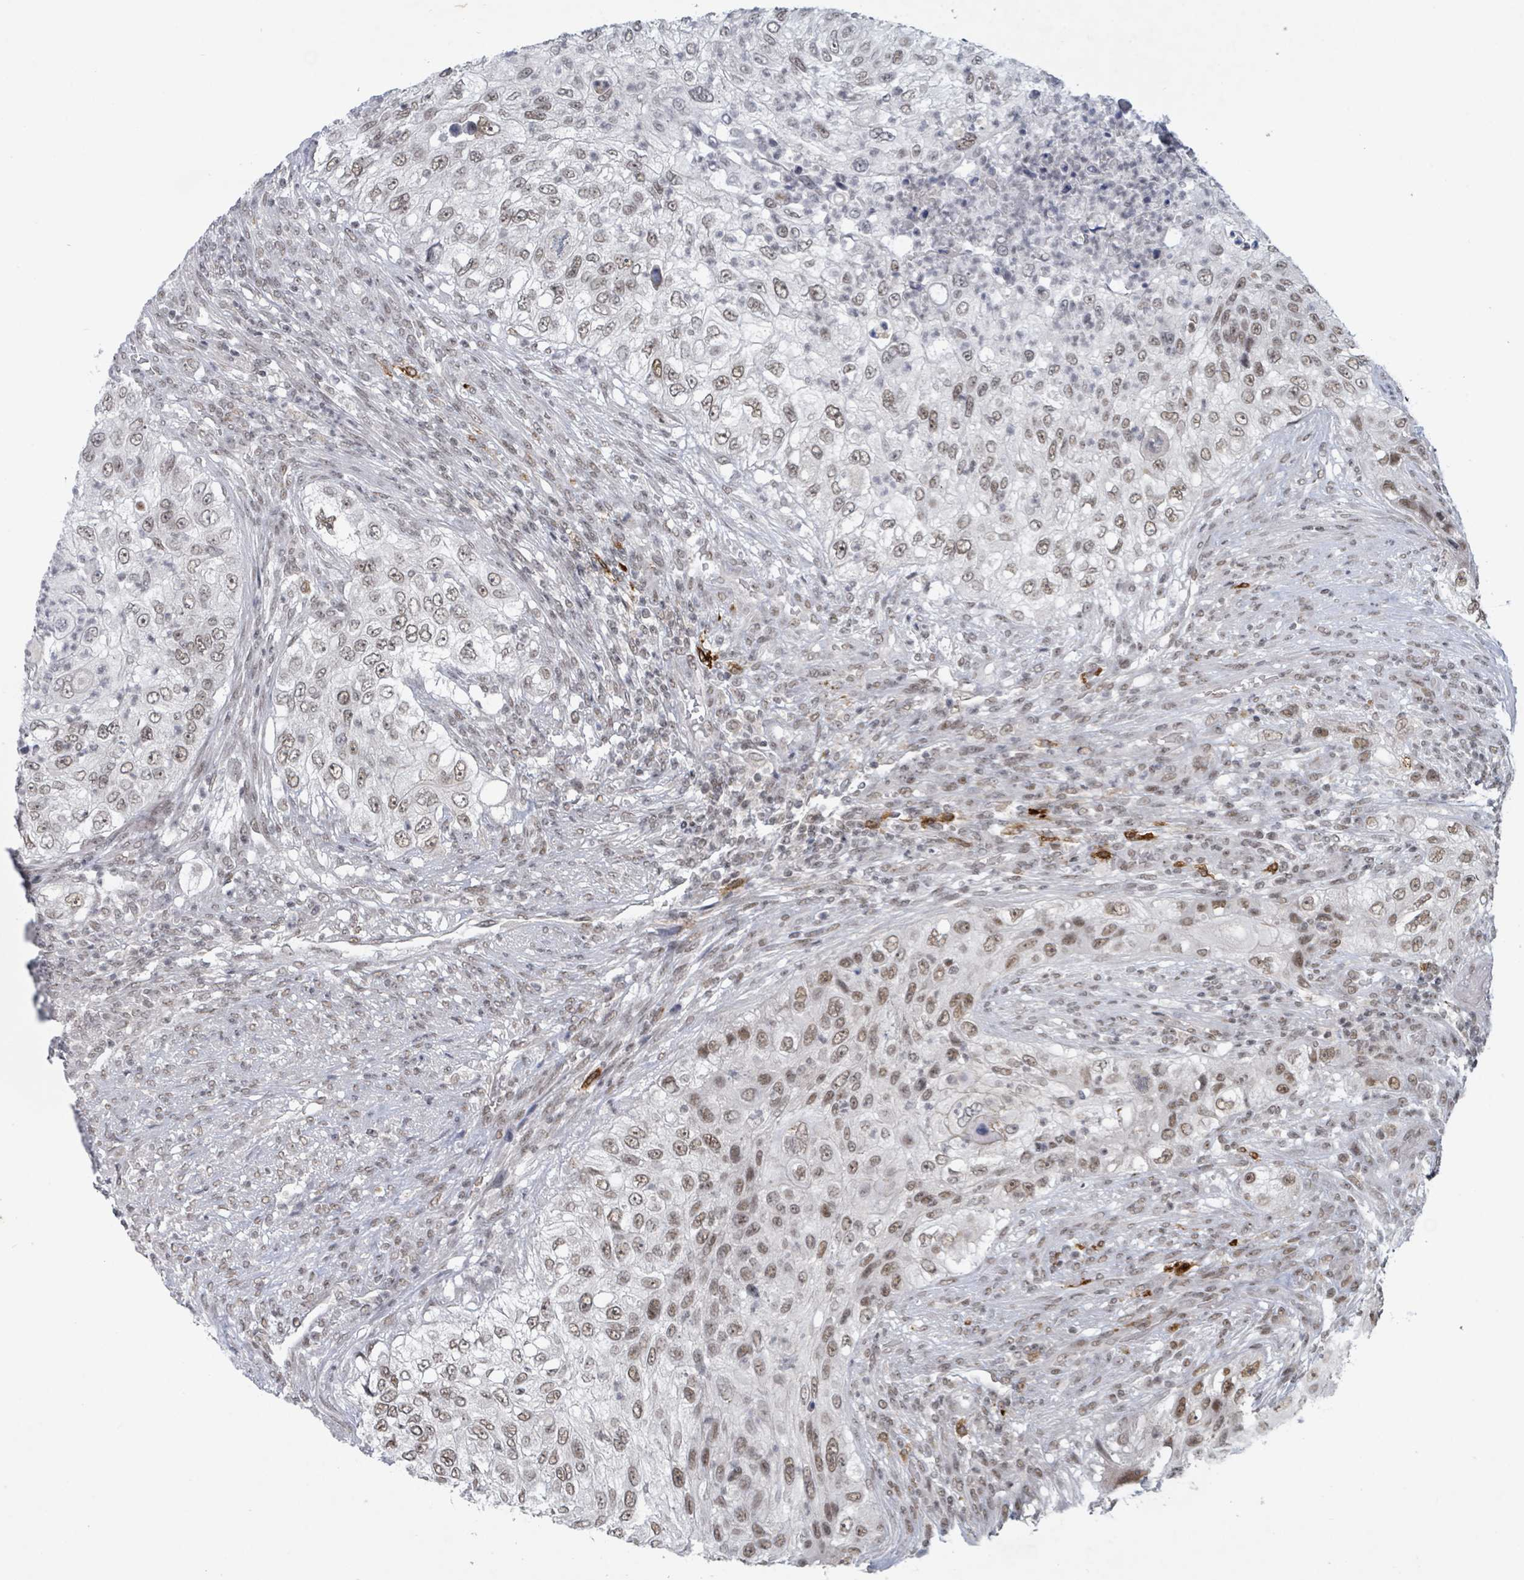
{"staining": {"intensity": "moderate", "quantity": "25%-75%", "location": "nuclear"}, "tissue": "urothelial cancer", "cell_type": "Tumor cells", "image_type": "cancer", "snomed": [{"axis": "morphology", "description": "Urothelial carcinoma, High grade"}, {"axis": "topography", "description": "Urinary bladder"}], "caption": "This histopathology image shows high-grade urothelial carcinoma stained with IHC to label a protein in brown. The nuclear of tumor cells show moderate positivity for the protein. Nuclei are counter-stained blue.", "gene": "BANP", "patient": {"sex": "female", "age": 60}}